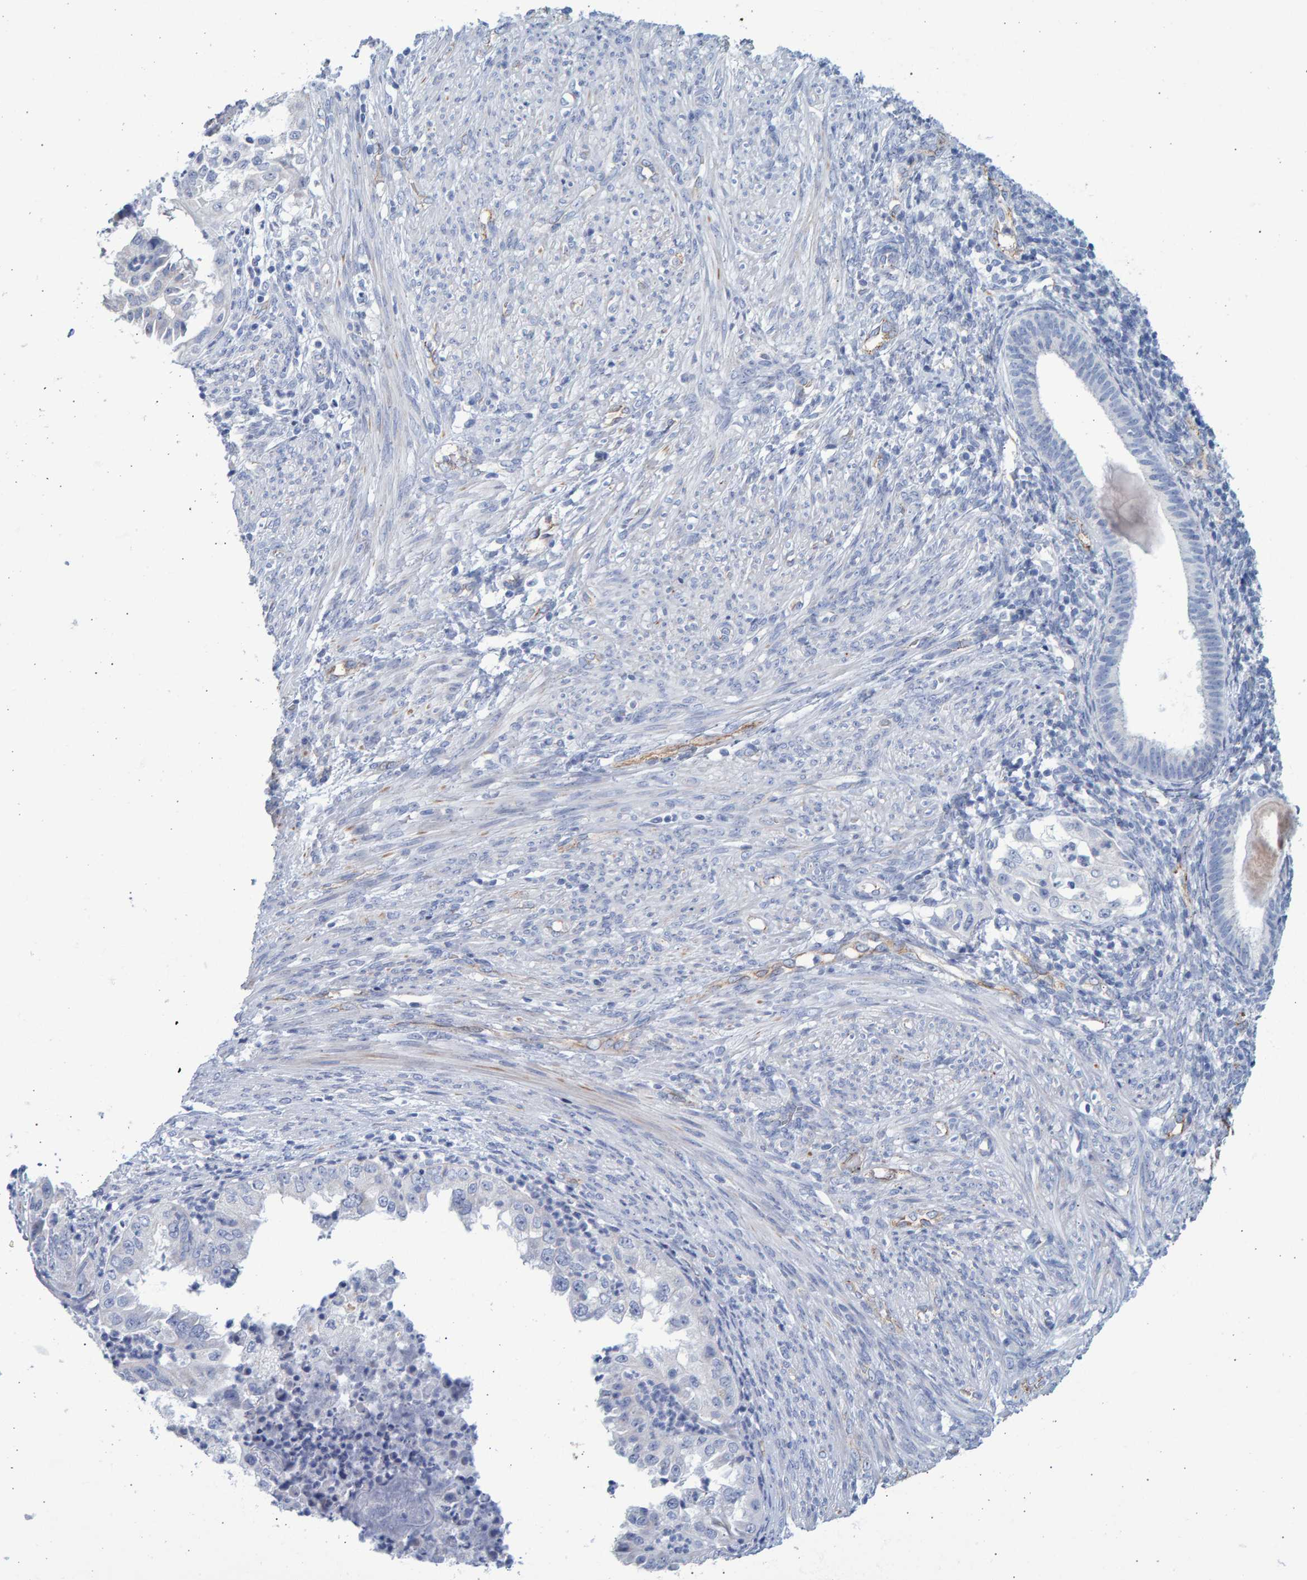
{"staining": {"intensity": "negative", "quantity": "none", "location": "none"}, "tissue": "endometrial cancer", "cell_type": "Tumor cells", "image_type": "cancer", "snomed": [{"axis": "morphology", "description": "Adenocarcinoma, NOS"}, {"axis": "topography", "description": "Endometrium"}], "caption": "Immunohistochemistry histopathology image of human endometrial cancer (adenocarcinoma) stained for a protein (brown), which demonstrates no positivity in tumor cells. Nuclei are stained in blue.", "gene": "SLC34A3", "patient": {"sex": "female", "age": 85}}